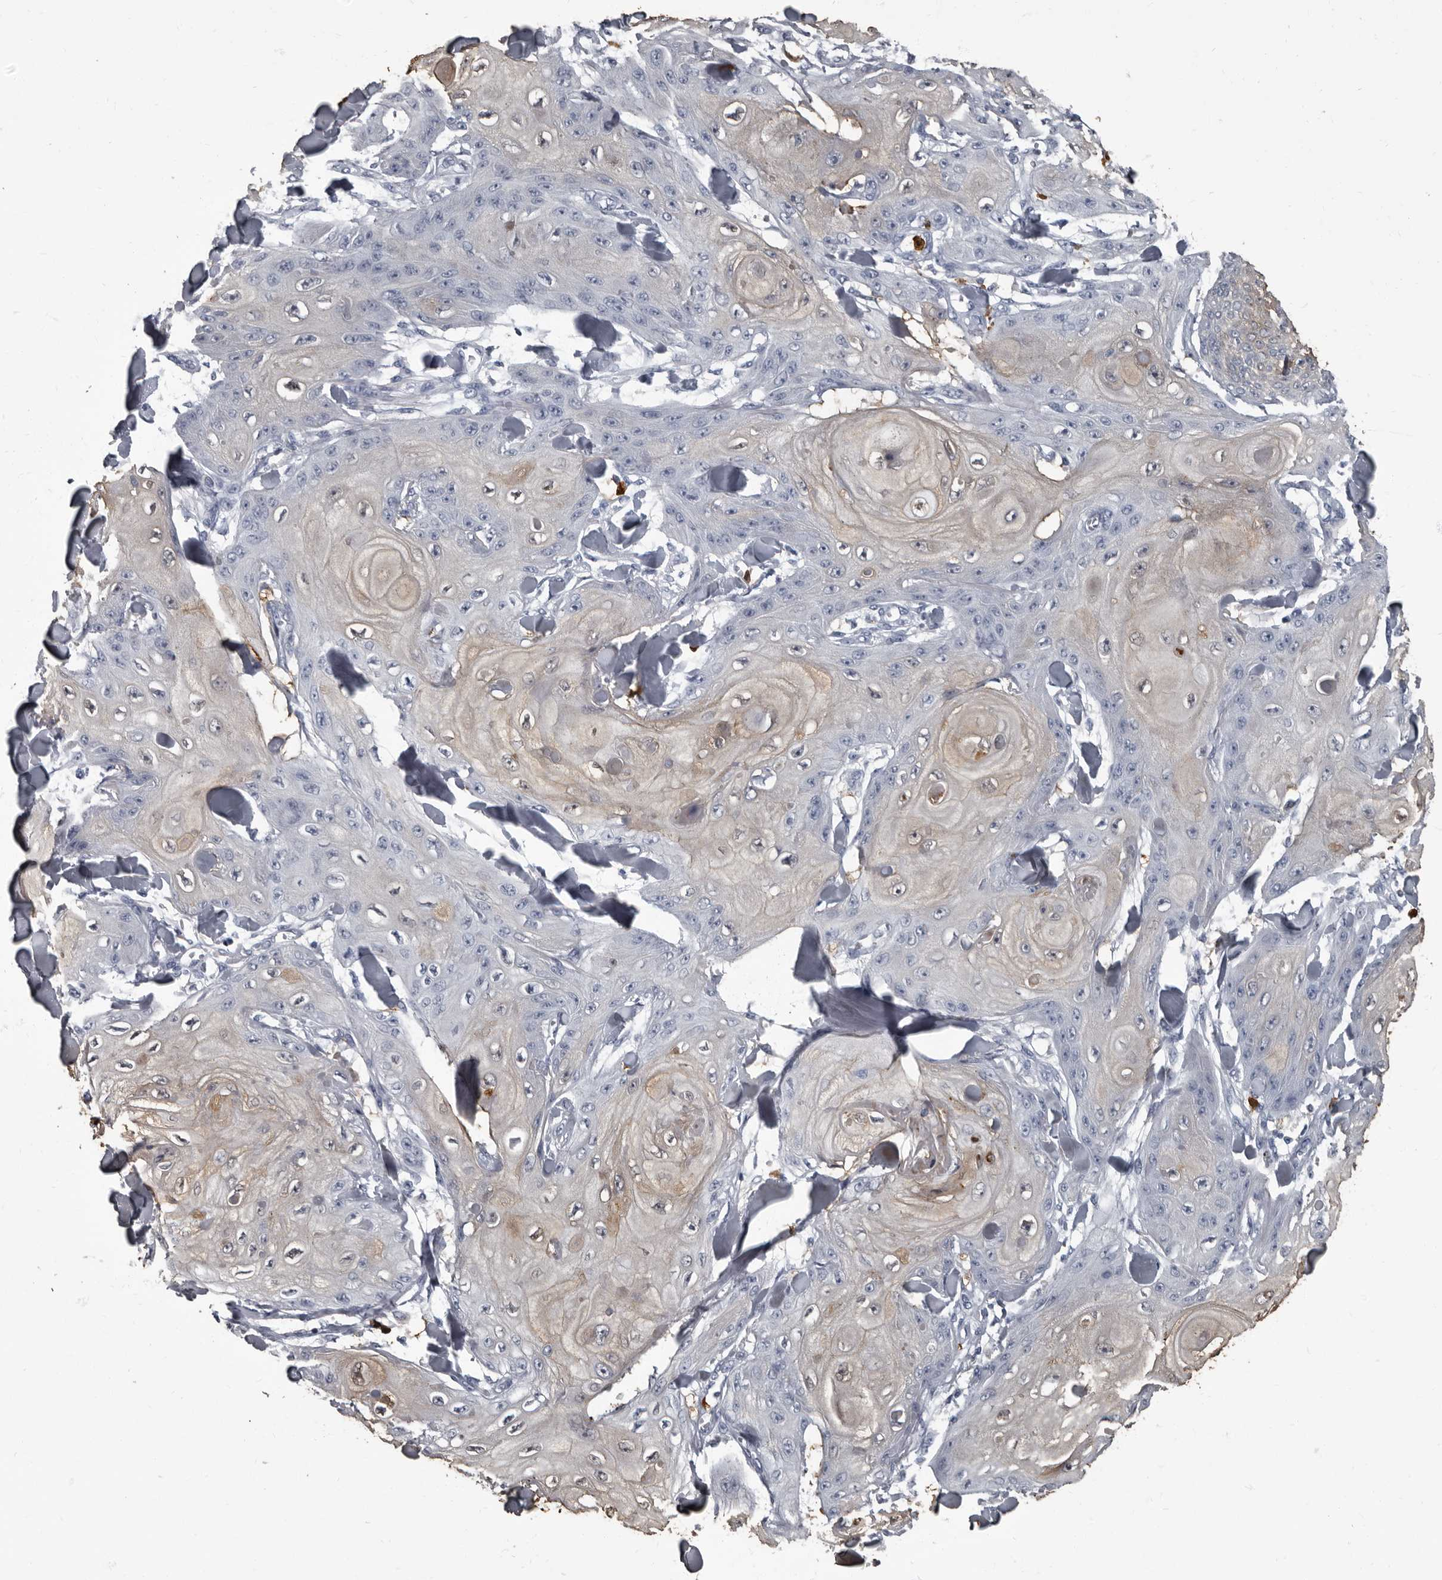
{"staining": {"intensity": "weak", "quantity": "<25%", "location": "cytoplasmic/membranous"}, "tissue": "skin cancer", "cell_type": "Tumor cells", "image_type": "cancer", "snomed": [{"axis": "morphology", "description": "Squamous cell carcinoma, NOS"}, {"axis": "topography", "description": "Skin"}], "caption": "IHC photomicrograph of neoplastic tissue: human skin cancer (squamous cell carcinoma) stained with DAB exhibits no significant protein expression in tumor cells.", "gene": "TPD52L1", "patient": {"sex": "male", "age": 74}}